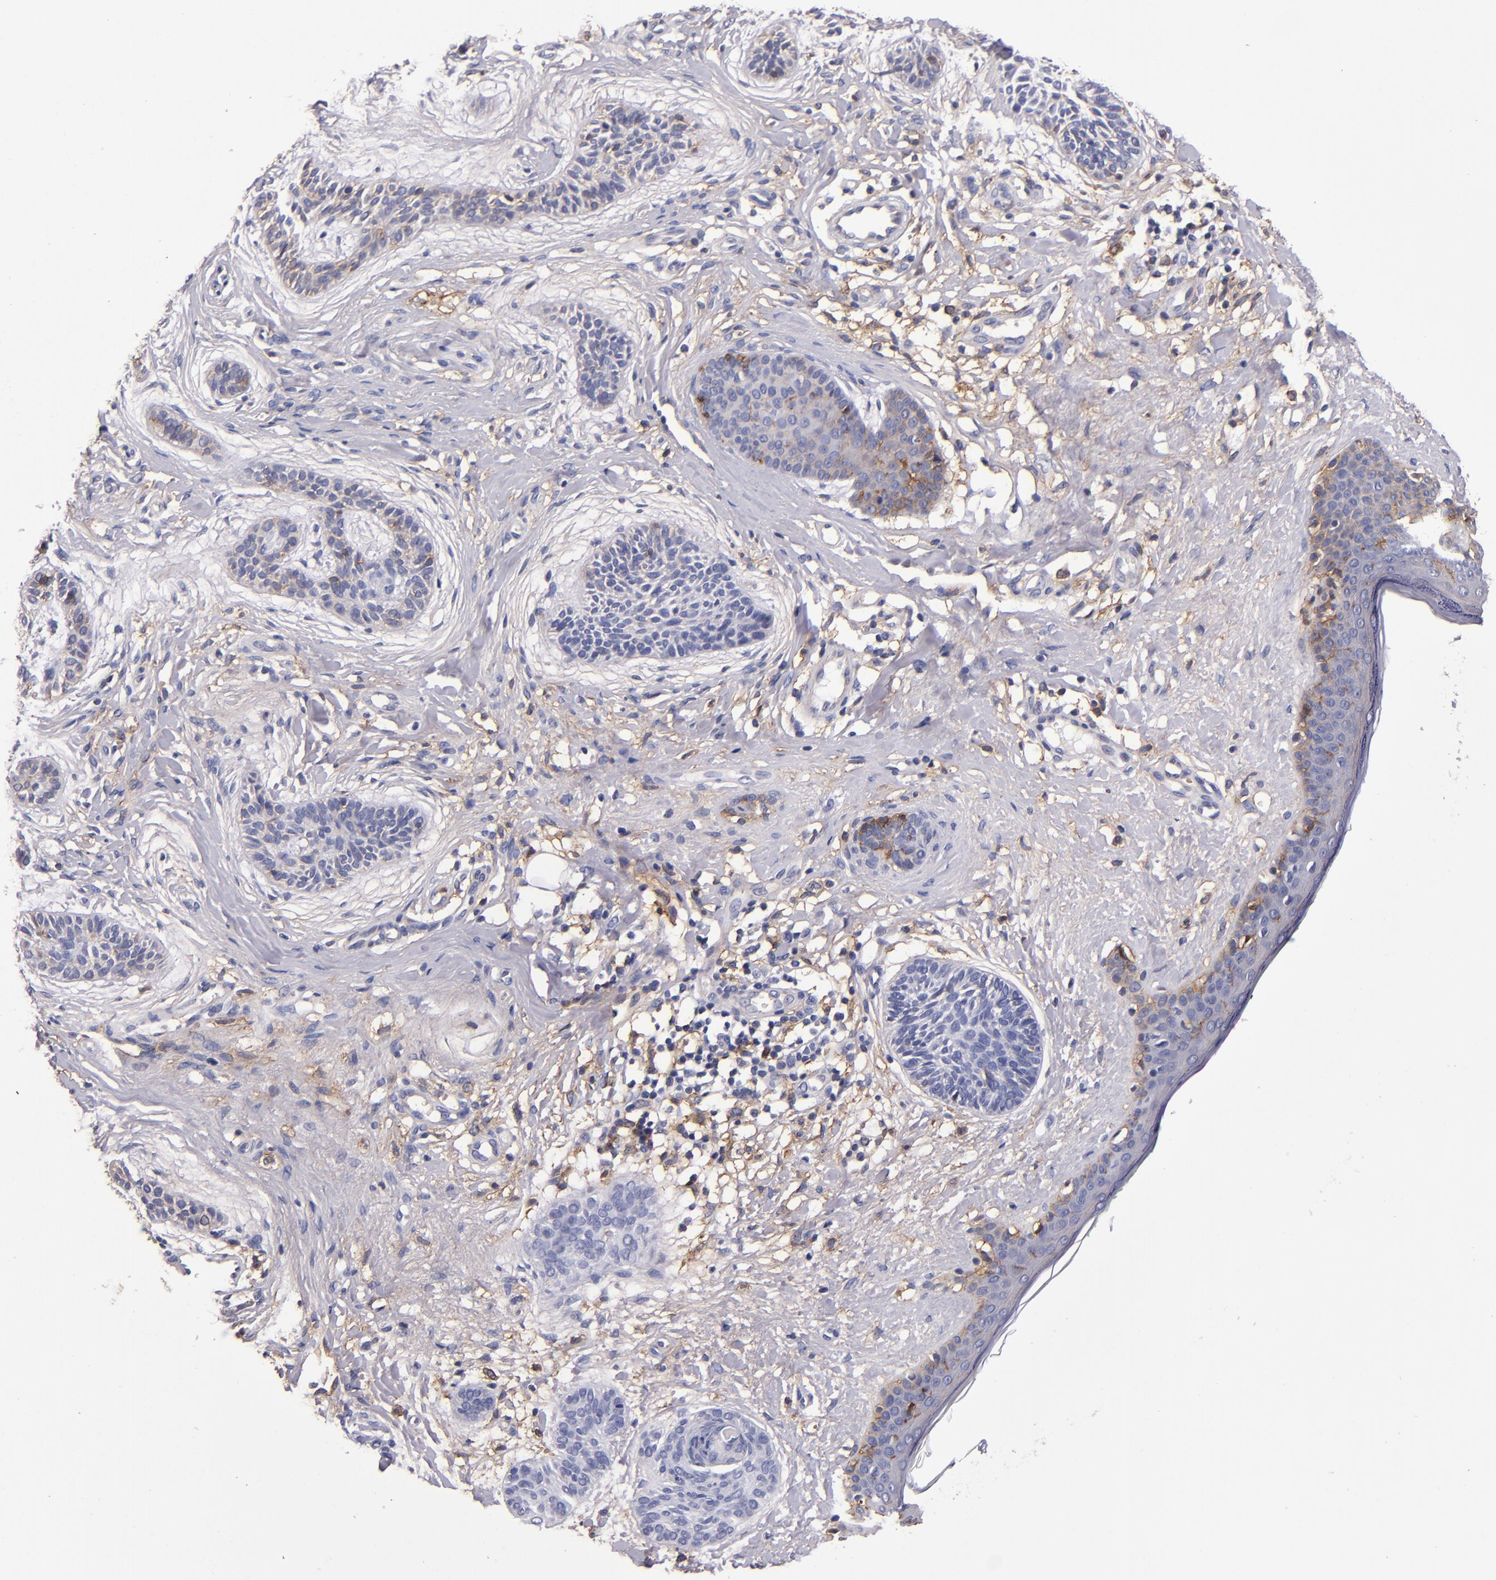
{"staining": {"intensity": "weak", "quantity": "<25%", "location": "cytoplasmic/membranous"}, "tissue": "skin cancer", "cell_type": "Tumor cells", "image_type": "cancer", "snomed": [{"axis": "morphology", "description": "Normal tissue, NOS"}, {"axis": "morphology", "description": "Basal cell carcinoma"}, {"axis": "topography", "description": "Skin"}], "caption": "Immunohistochemical staining of basal cell carcinoma (skin) shows no significant staining in tumor cells.", "gene": "SIRPA", "patient": {"sex": "male", "age": 63}}